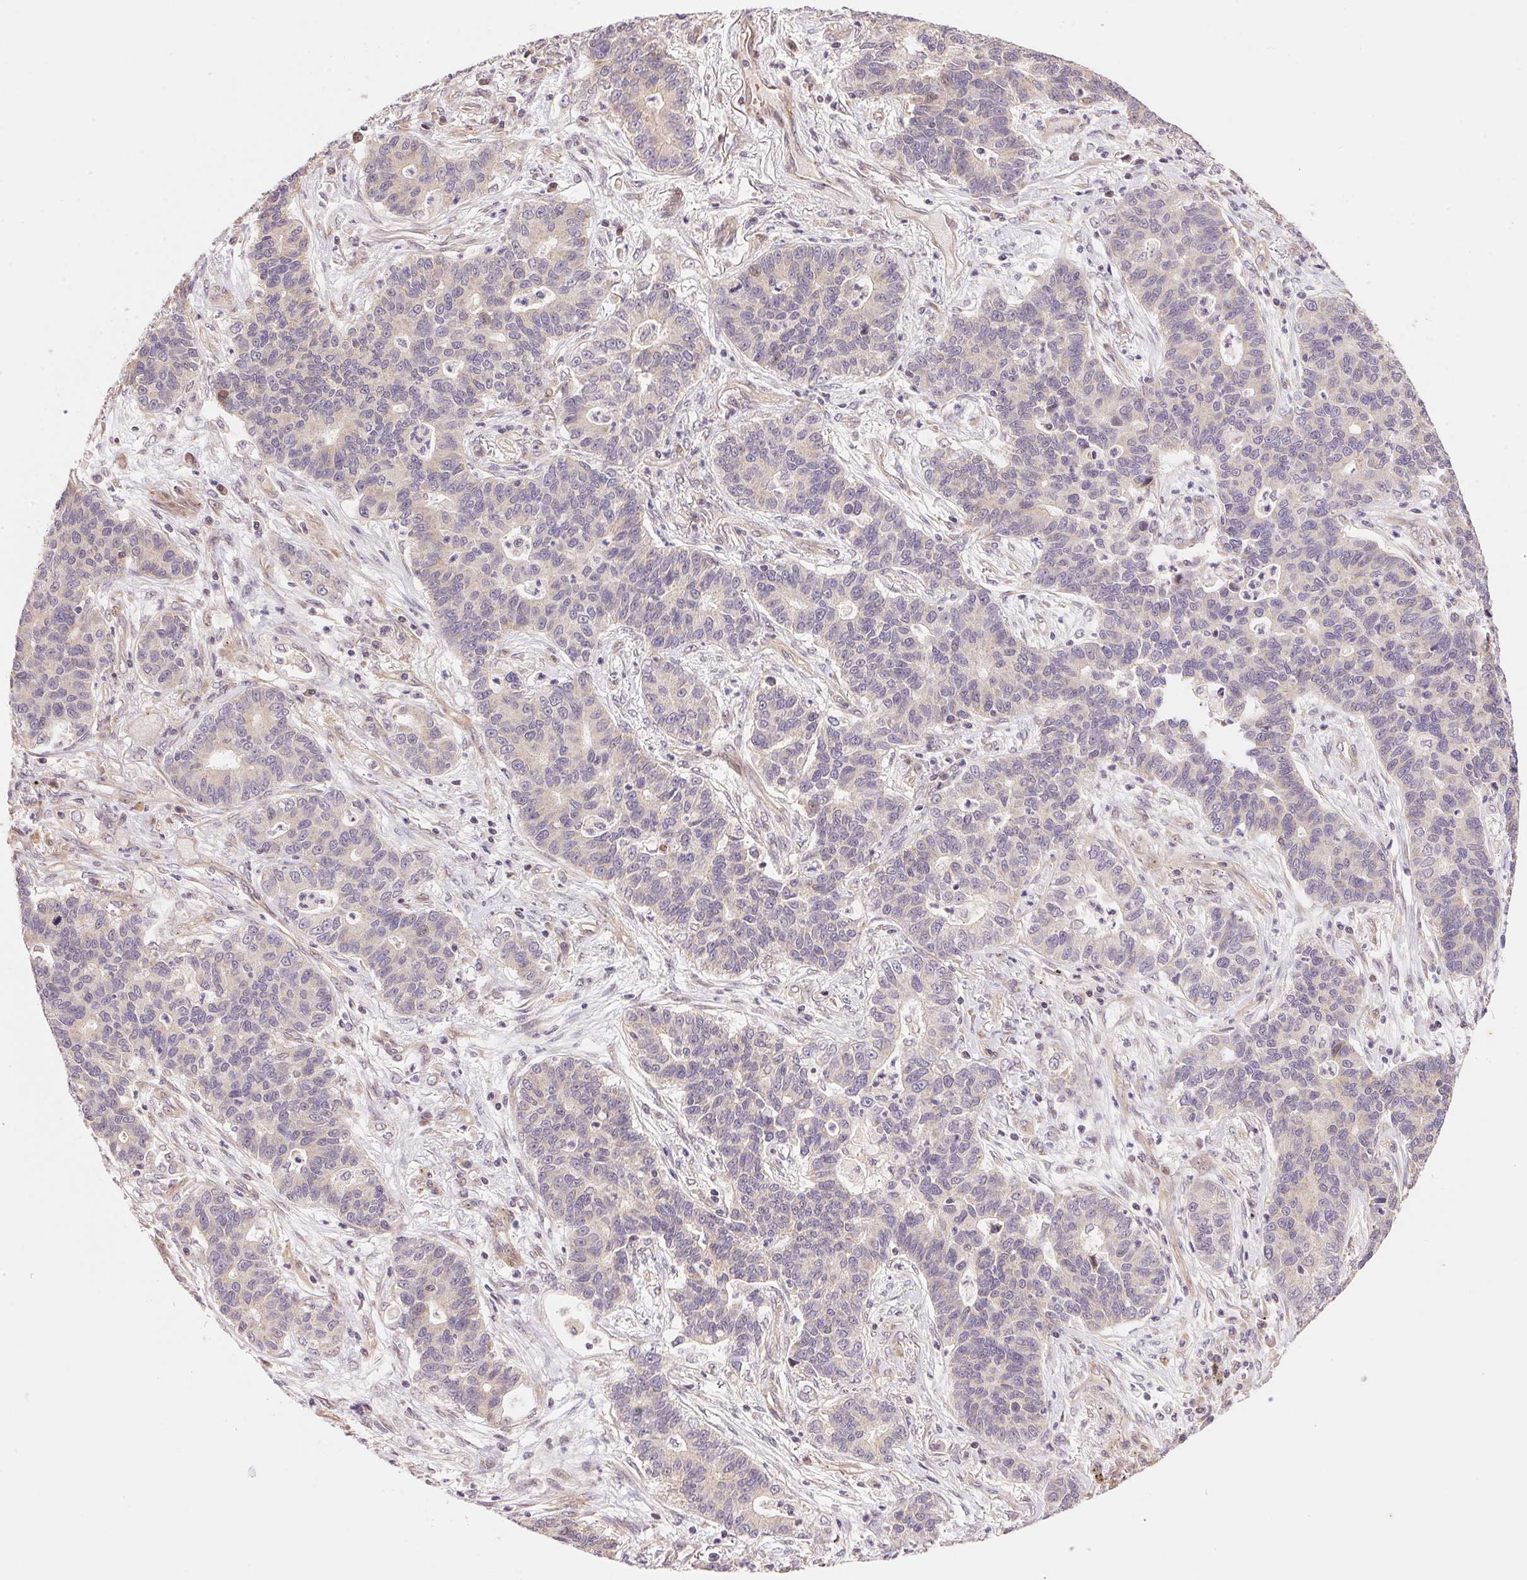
{"staining": {"intensity": "weak", "quantity": "<25%", "location": "cytoplasmic/membranous"}, "tissue": "lung cancer", "cell_type": "Tumor cells", "image_type": "cancer", "snomed": [{"axis": "morphology", "description": "Adenocarcinoma, NOS"}, {"axis": "topography", "description": "Lung"}], "caption": "Tumor cells are negative for brown protein staining in lung cancer (adenocarcinoma). (DAB (3,3'-diaminobenzidine) immunohistochemistry (IHC) visualized using brightfield microscopy, high magnification).", "gene": "TNIP2", "patient": {"sex": "female", "age": 57}}